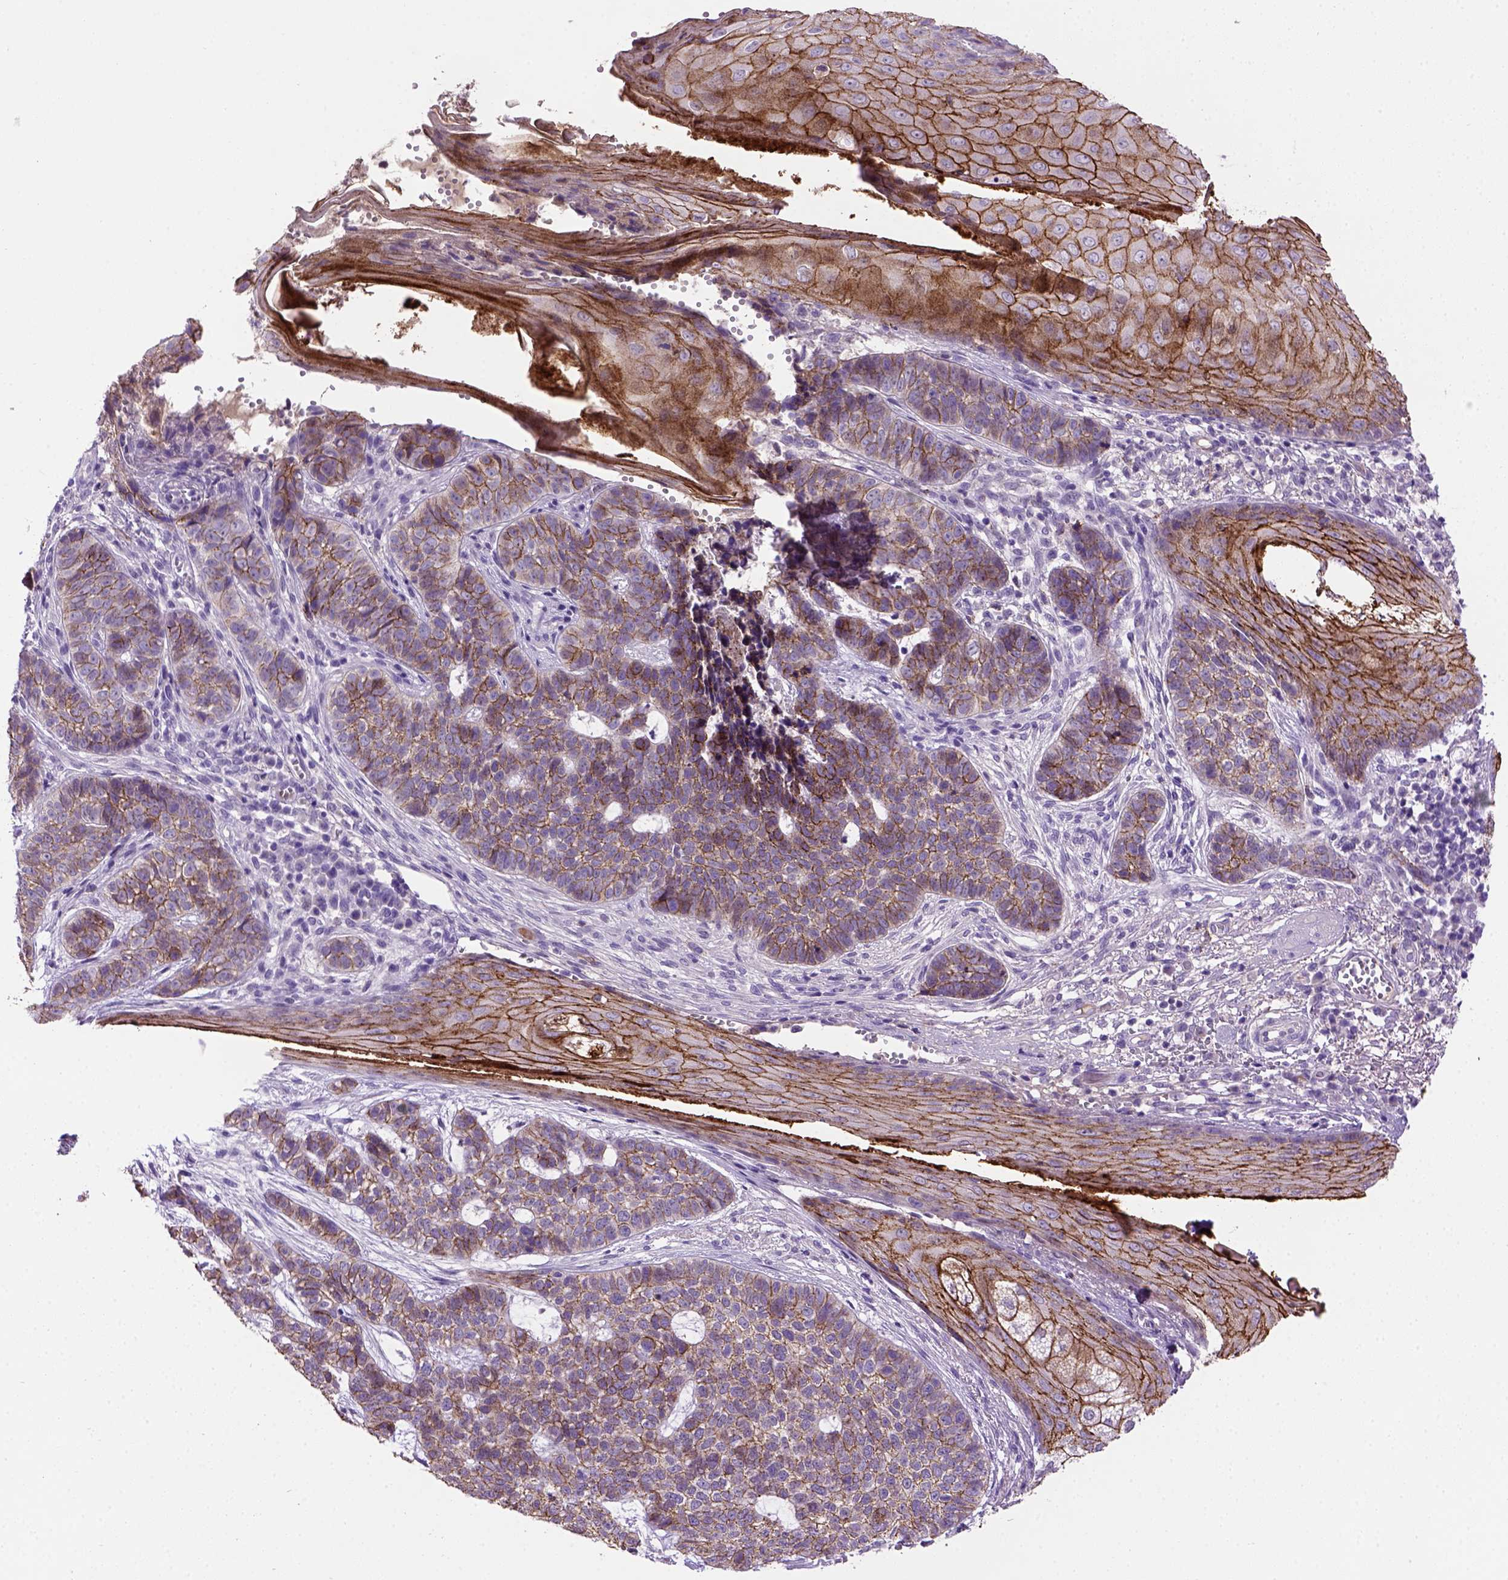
{"staining": {"intensity": "moderate", "quantity": ">75%", "location": "cytoplasmic/membranous"}, "tissue": "skin cancer", "cell_type": "Tumor cells", "image_type": "cancer", "snomed": [{"axis": "morphology", "description": "Basal cell carcinoma"}, {"axis": "topography", "description": "Skin"}], "caption": "Immunohistochemistry (IHC) histopathology image of neoplastic tissue: human basal cell carcinoma (skin) stained using immunohistochemistry (IHC) shows medium levels of moderate protein expression localized specifically in the cytoplasmic/membranous of tumor cells, appearing as a cytoplasmic/membranous brown color.", "gene": "CDH1", "patient": {"sex": "female", "age": 69}}